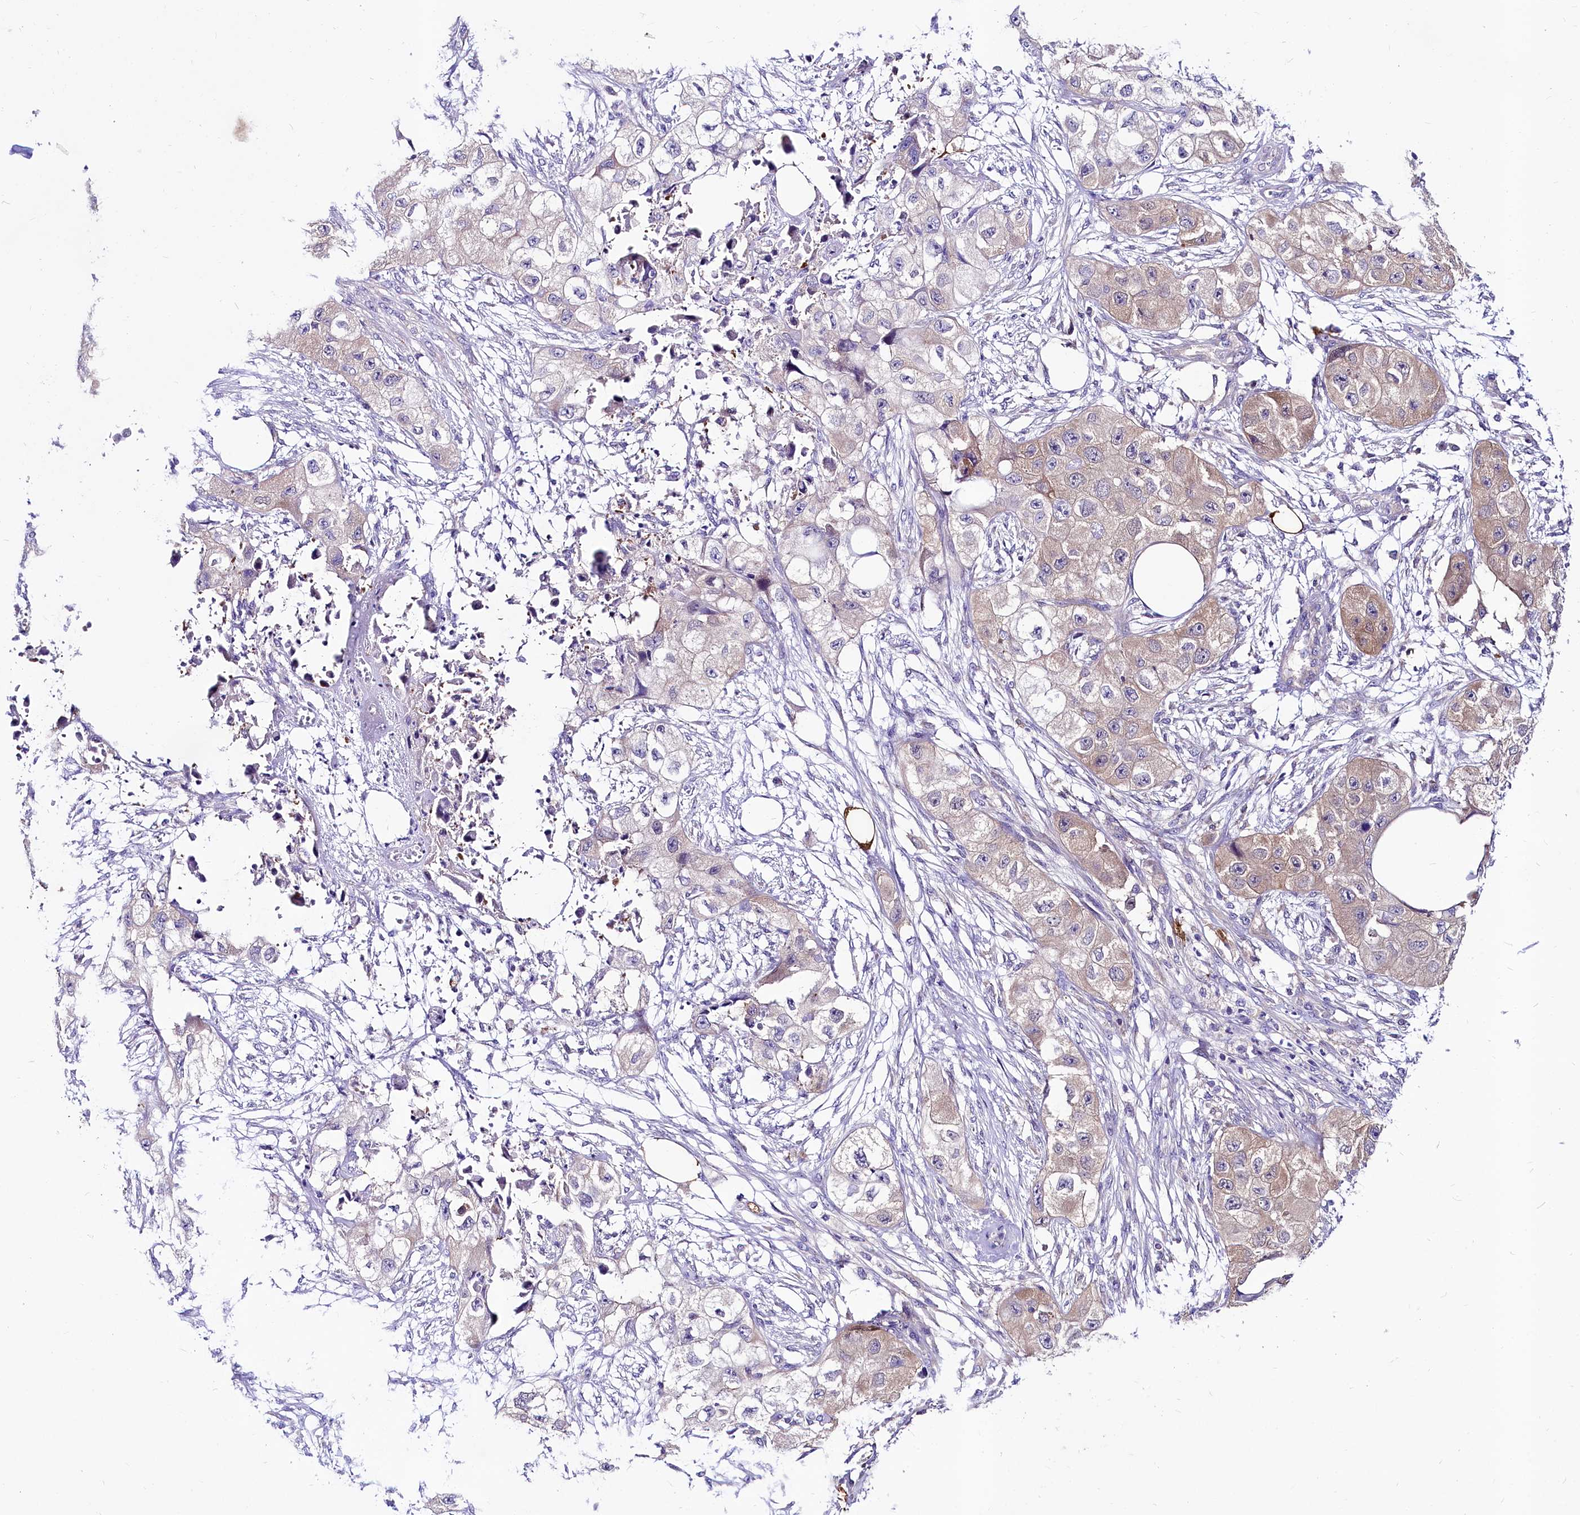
{"staining": {"intensity": "weak", "quantity": "25%-75%", "location": "cytoplasmic/membranous"}, "tissue": "skin cancer", "cell_type": "Tumor cells", "image_type": "cancer", "snomed": [{"axis": "morphology", "description": "Squamous cell carcinoma, NOS"}, {"axis": "topography", "description": "Skin"}, {"axis": "topography", "description": "Subcutis"}], "caption": "Immunohistochemical staining of human skin cancer (squamous cell carcinoma) exhibits low levels of weak cytoplasmic/membranous protein positivity in approximately 25%-75% of tumor cells.", "gene": "ABHD5", "patient": {"sex": "male", "age": 73}}